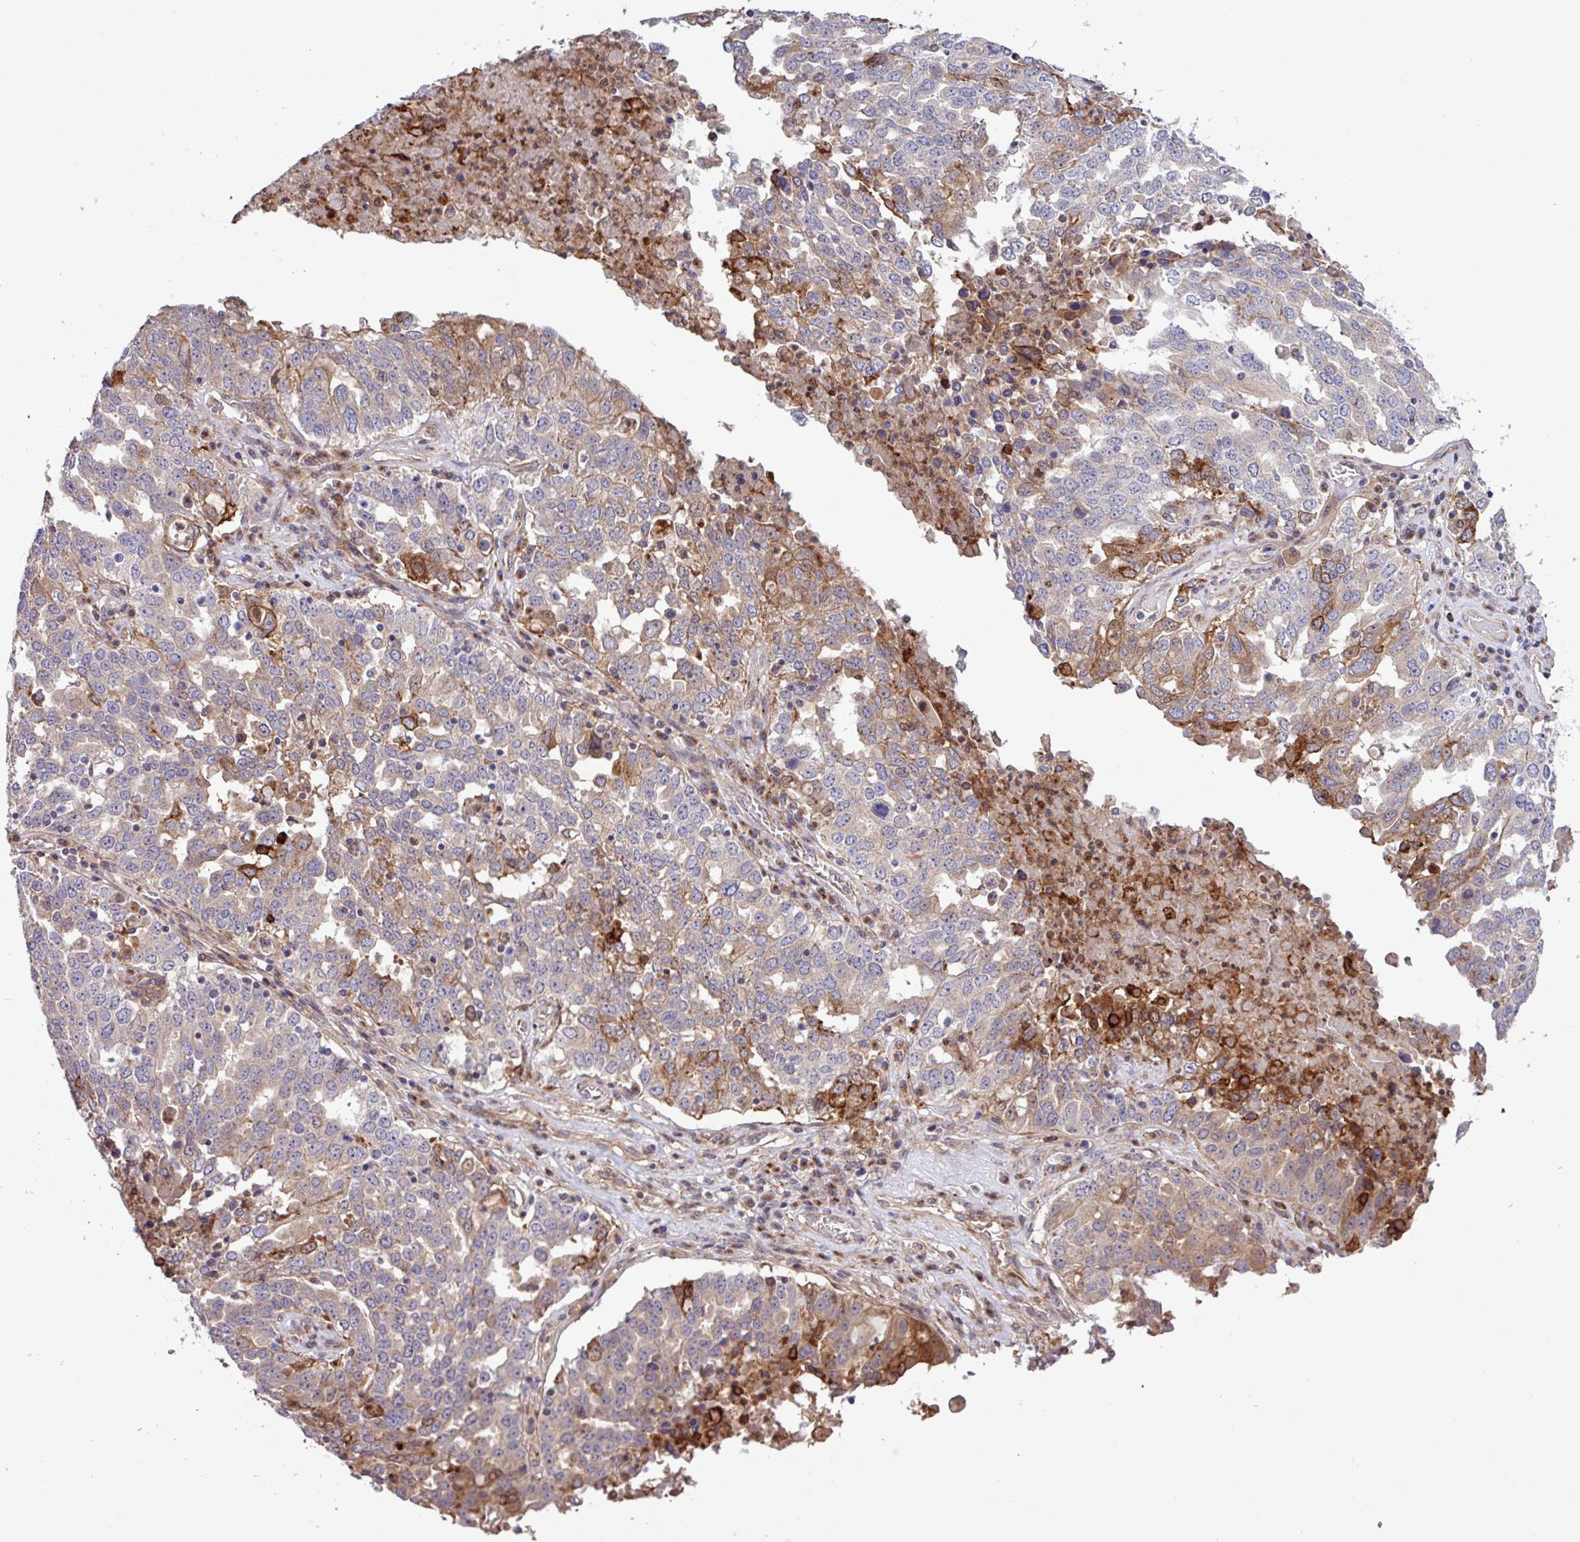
{"staining": {"intensity": "strong", "quantity": "<25%", "location": "cytoplasmic/membranous"}, "tissue": "ovarian cancer", "cell_type": "Tumor cells", "image_type": "cancer", "snomed": [{"axis": "morphology", "description": "Carcinoma, endometroid"}, {"axis": "topography", "description": "Ovary"}], "caption": "Endometroid carcinoma (ovarian) tissue exhibits strong cytoplasmic/membranous positivity in about <25% of tumor cells", "gene": "CNTRL", "patient": {"sex": "female", "age": 62}}